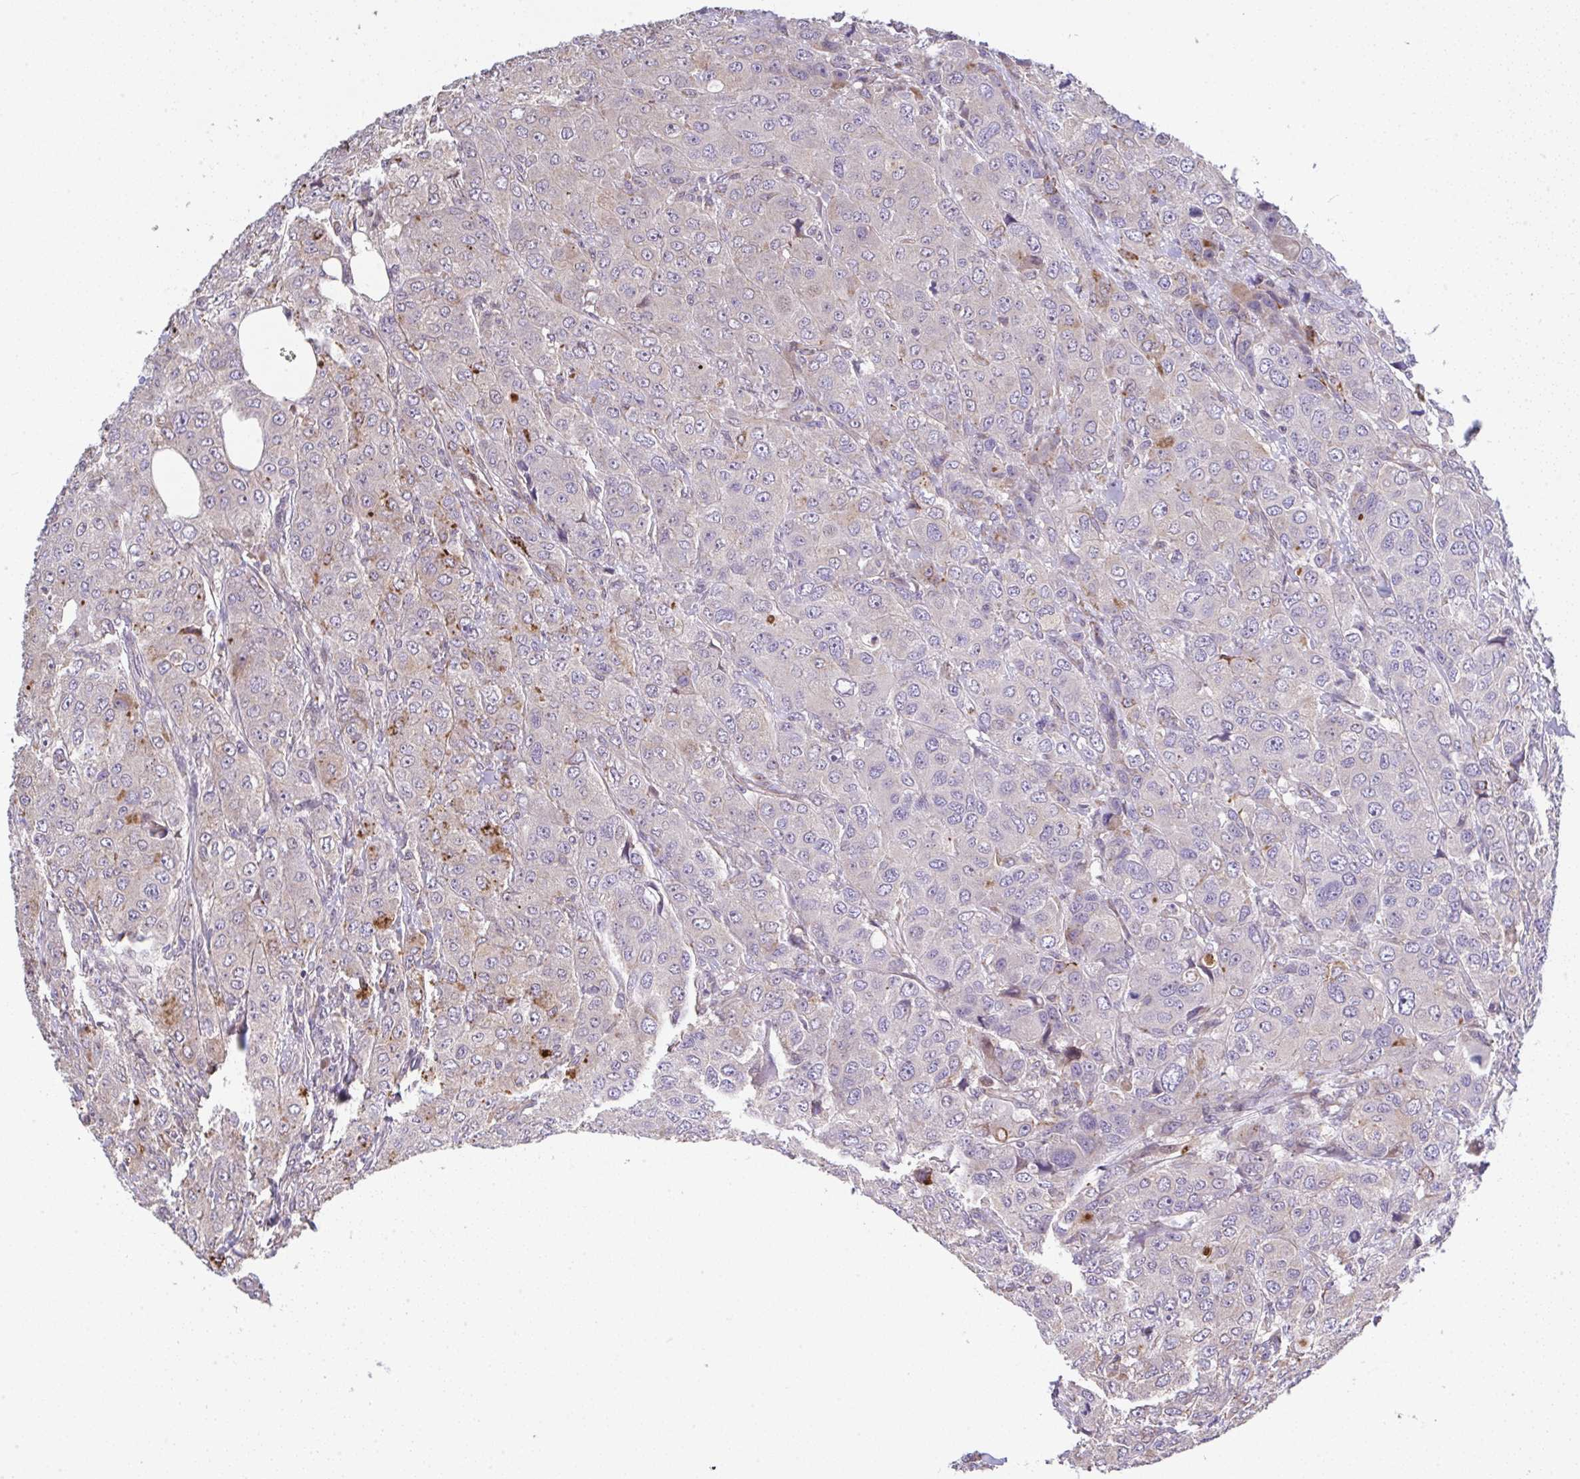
{"staining": {"intensity": "moderate", "quantity": "<25%", "location": "cytoplasmic/membranous"}, "tissue": "breast cancer", "cell_type": "Tumor cells", "image_type": "cancer", "snomed": [{"axis": "morphology", "description": "Duct carcinoma"}, {"axis": "topography", "description": "Breast"}], "caption": "Infiltrating ductal carcinoma (breast) tissue reveals moderate cytoplasmic/membranous positivity in about <25% of tumor cells The protein is shown in brown color, while the nuclei are stained blue.", "gene": "RUNDC3B", "patient": {"sex": "female", "age": 43}}